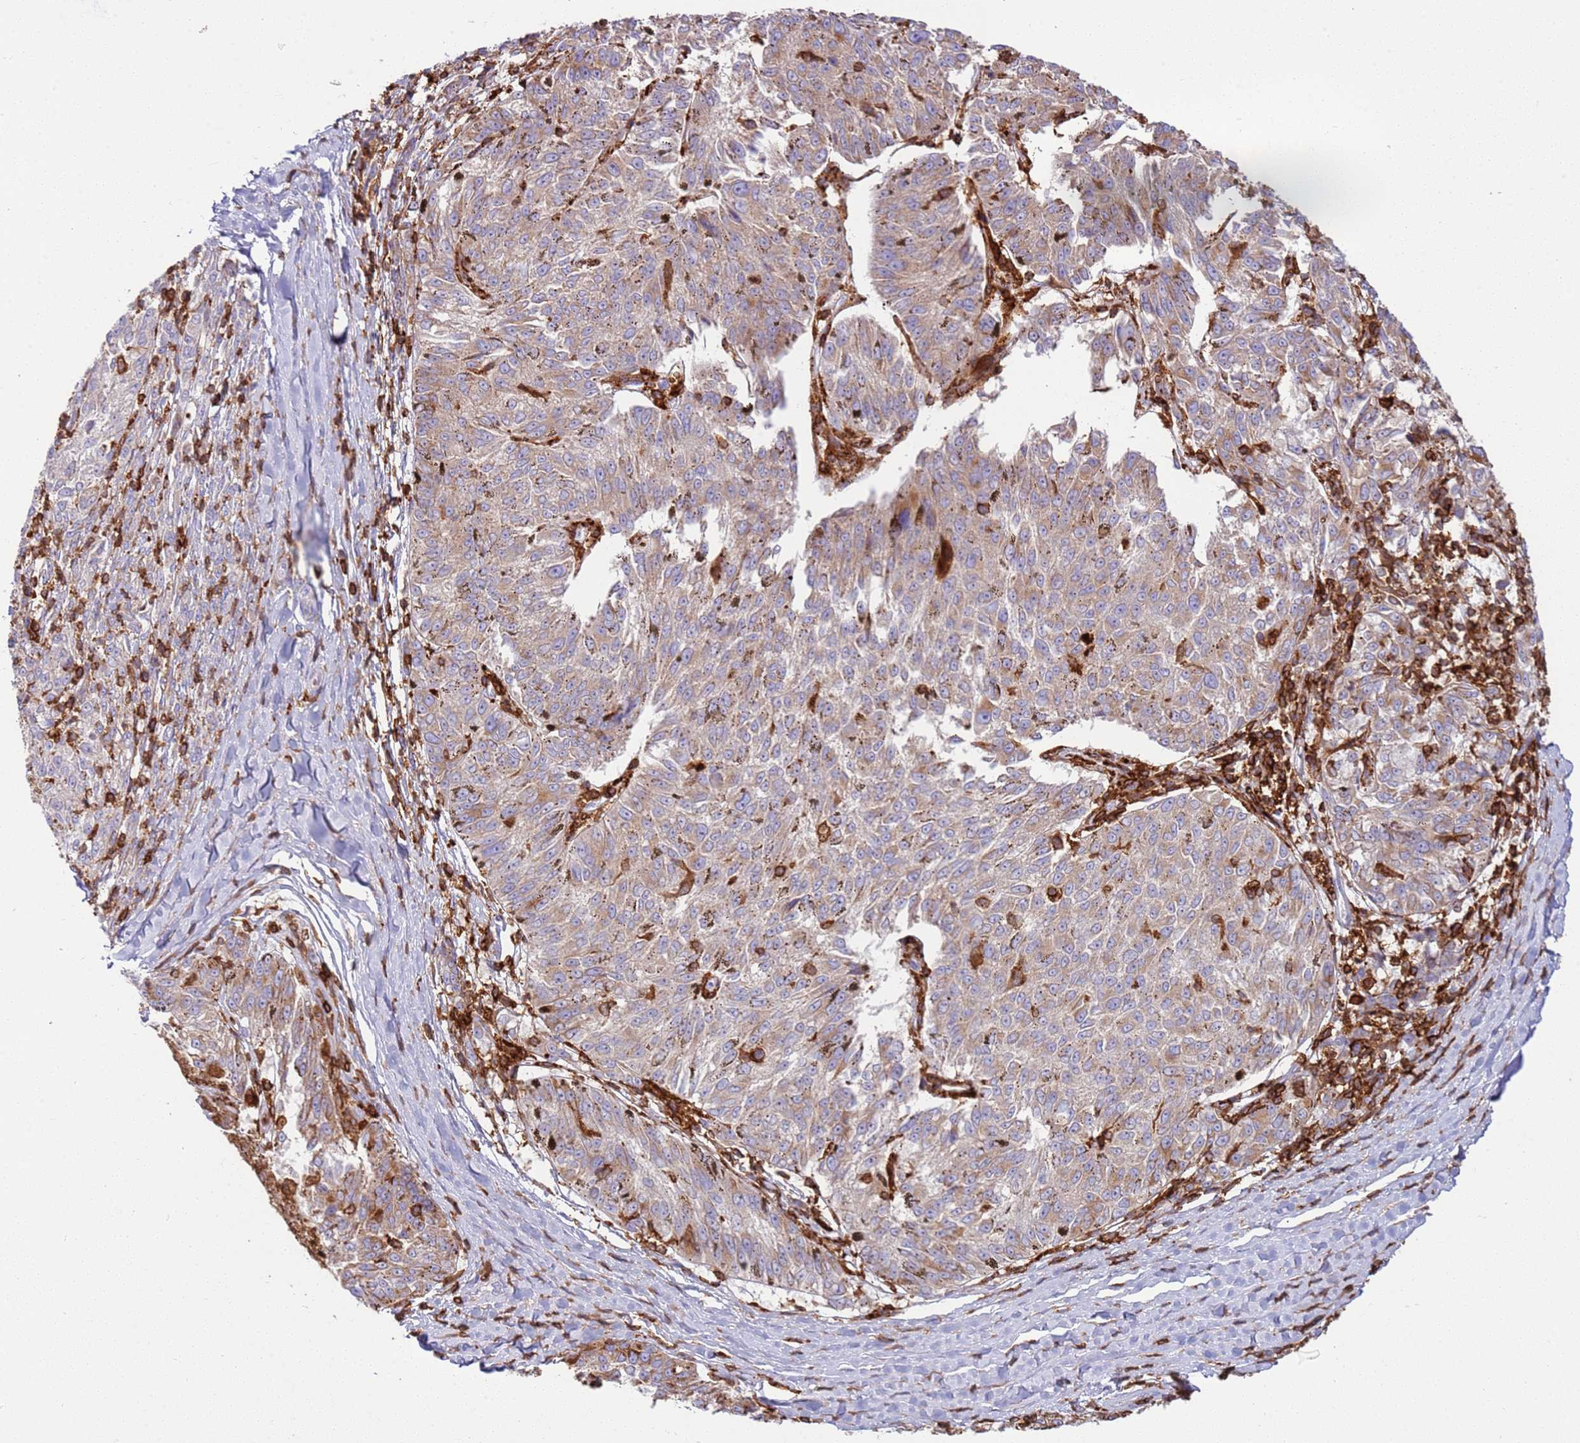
{"staining": {"intensity": "moderate", "quantity": ">75%", "location": "cytoplasmic/membranous"}, "tissue": "melanoma", "cell_type": "Tumor cells", "image_type": "cancer", "snomed": [{"axis": "morphology", "description": "Malignant melanoma, NOS"}, {"axis": "topography", "description": "Skin"}], "caption": "Immunohistochemistry (IHC) histopathology image of malignant melanoma stained for a protein (brown), which exhibits medium levels of moderate cytoplasmic/membranous expression in approximately >75% of tumor cells.", "gene": "TTPAL", "patient": {"sex": "female", "age": 72}}